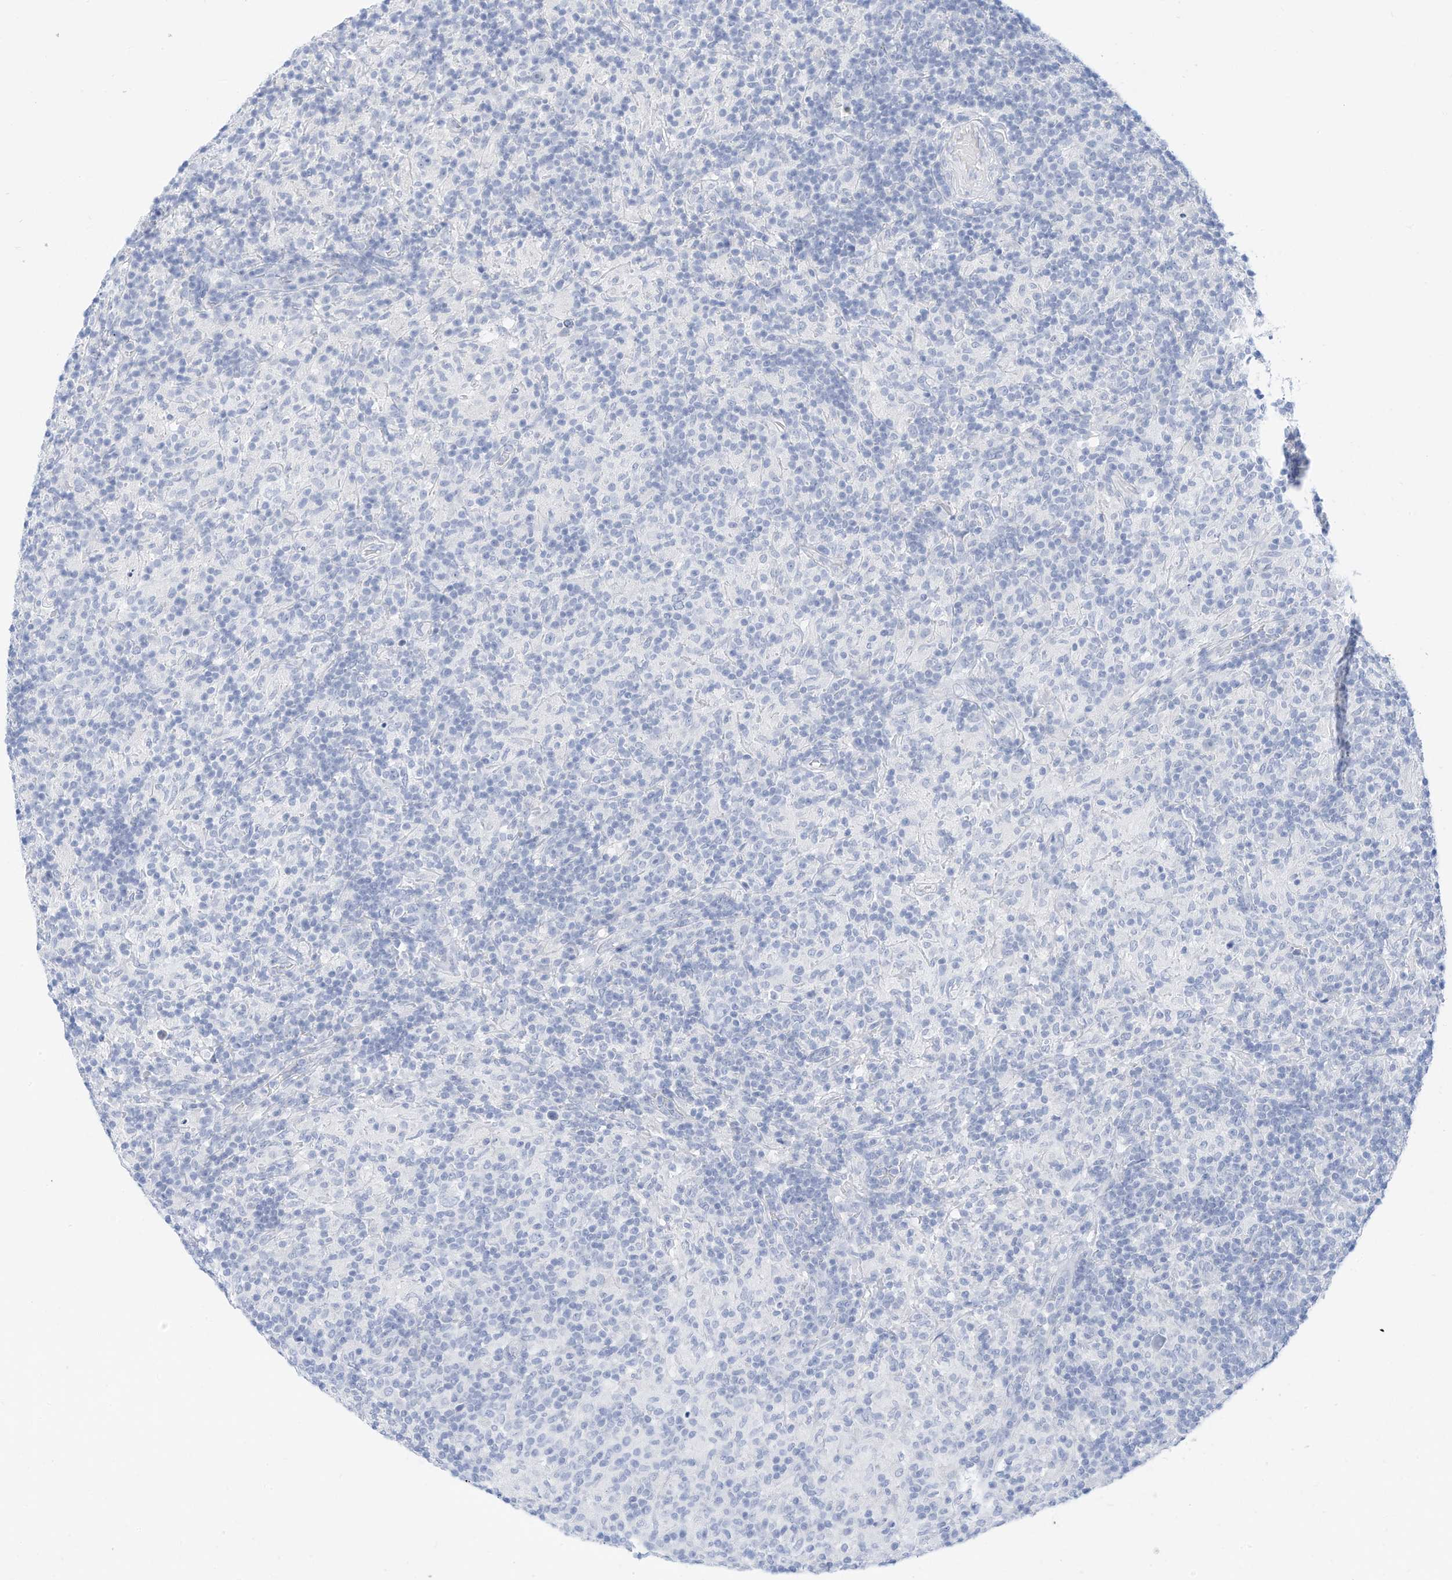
{"staining": {"intensity": "negative", "quantity": "none", "location": "none"}, "tissue": "lymphoma", "cell_type": "Tumor cells", "image_type": "cancer", "snomed": [{"axis": "morphology", "description": "Hodgkin's disease, NOS"}, {"axis": "topography", "description": "Lymph node"}], "caption": "An immunohistochemistry (IHC) image of Hodgkin's disease is shown. There is no staining in tumor cells of Hodgkin's disease. Nuclei are stained in blue.", "gene": "SPOCD1", "patient": {"sex": "male", "age": 70}}